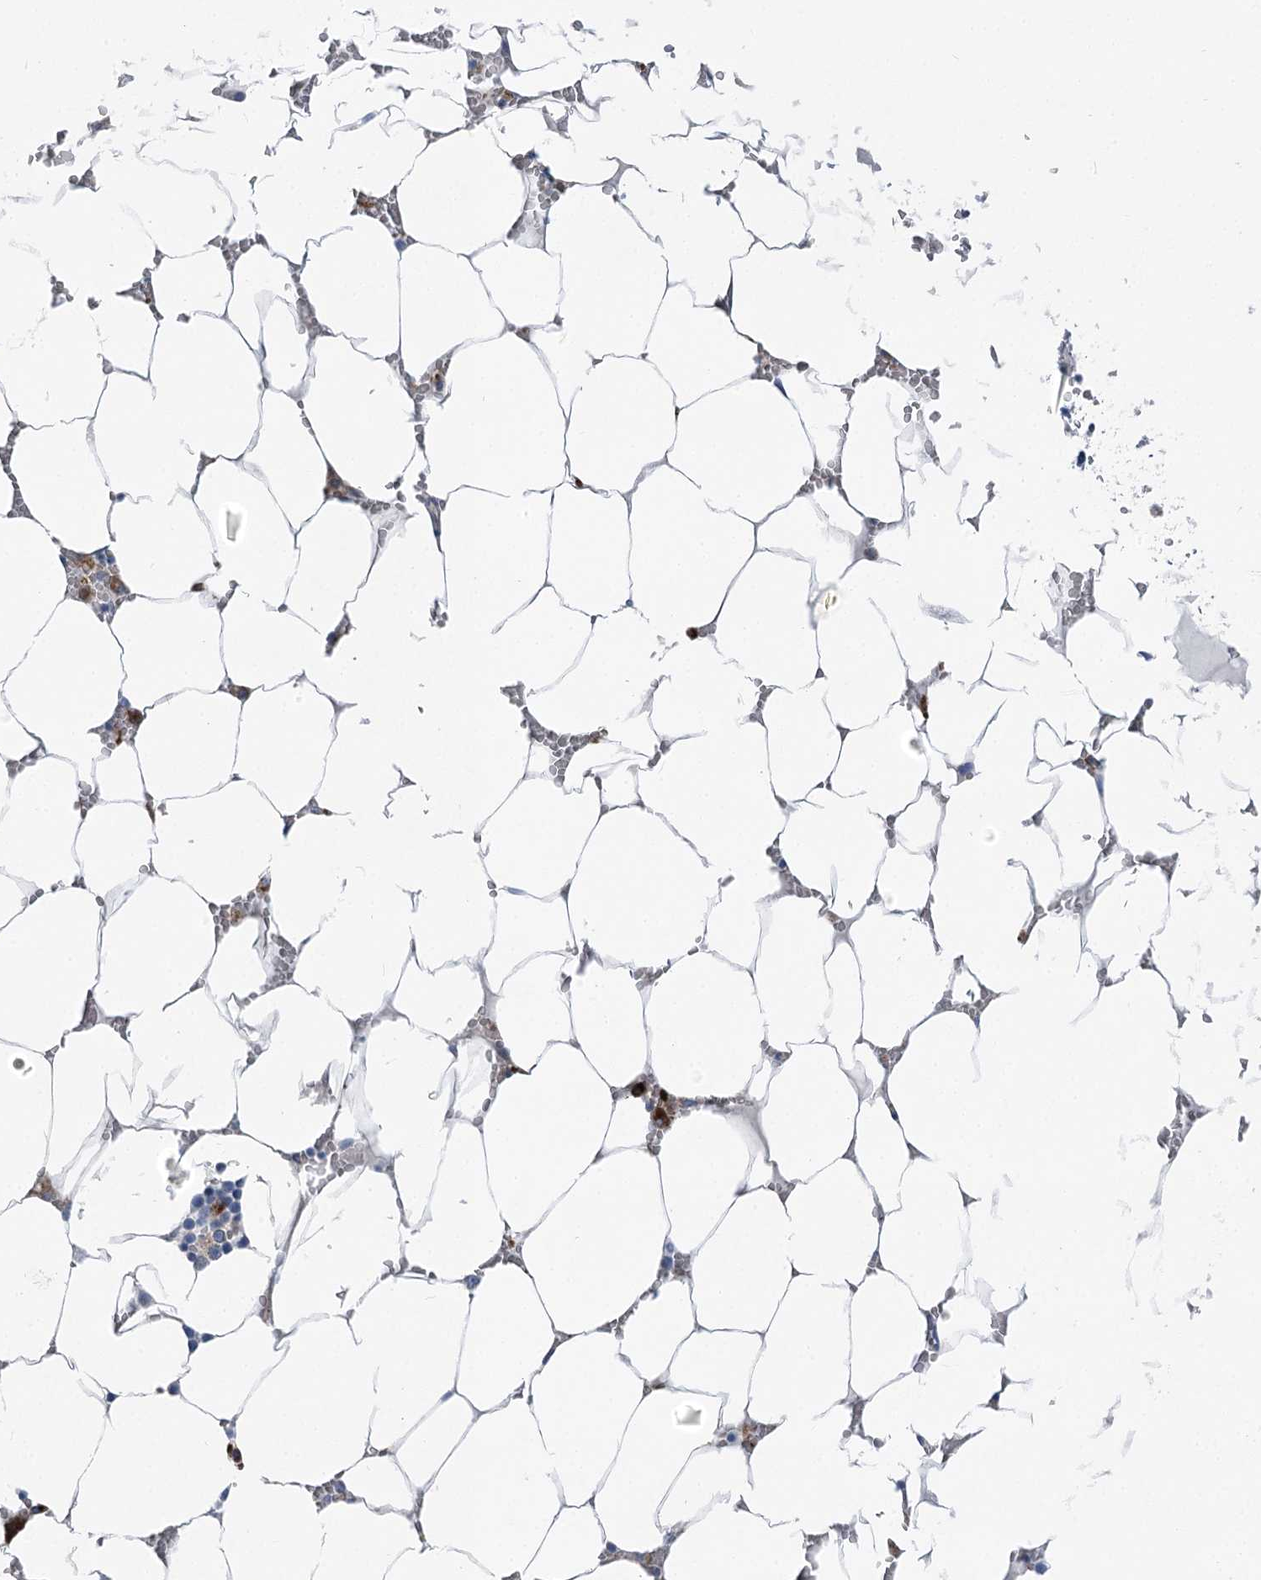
{"staining": {"intensity": "strong", "quantity": "<25%", "location": "cytoplasmic/membranous"}, "tissue": "bone marrow", "cell_type": "Hematopoietic cells", "image_type": "normal", "snomed": [{"axis": "morphology", "description": "Normal tissue, NOS"}, {"axis": "topography", "description": "Bone marrow"}], "caption": "Immunohistochemical staining of benign bone marrow displays strong cytoplasmic/membranous protein staining in about <25% of hematopoietic cells.", "gene": "POGLUT1", "patient": {"sex": "male", "age": 70}}